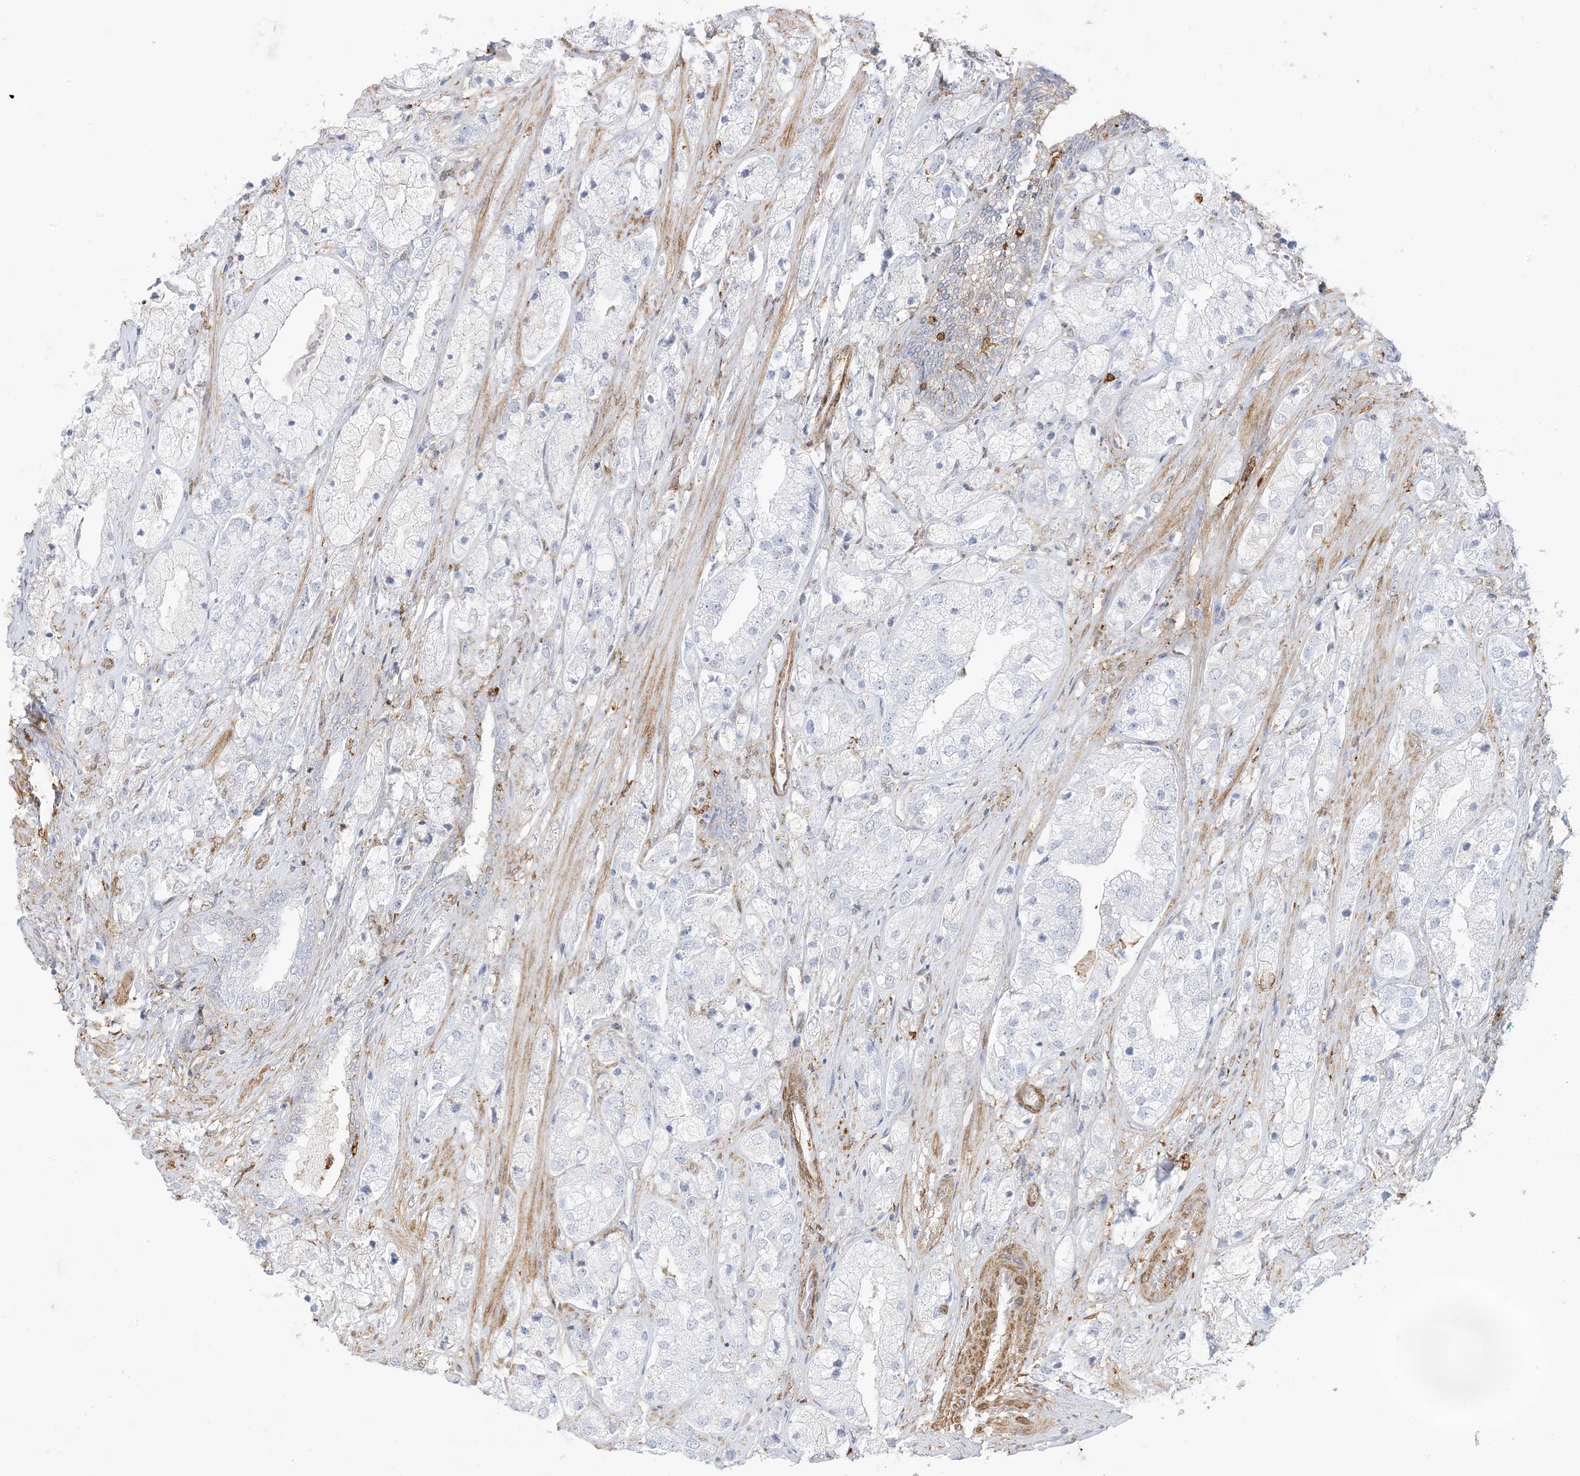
{"staining": {"intensity": "negative", "quantity": "none", "location": "none"}, "tissue": "prostate cancer", "cell_type": "Tumor cells", "image_type": "cancer", "snomed": [{"axis": "morphology", "description": "Adenocarcinoma, High grade"}, {"axis": "topography", "description": "Prostate"}], "caption": "Immunohistochemistry (IHC) image of human prostate cancer (high-grade adenocarcinoma) stained for a protein (brown), which exhibits no positivity in tumor cells.", "gene": "GSN", "patient": {"sex": "male", "age": 50}}